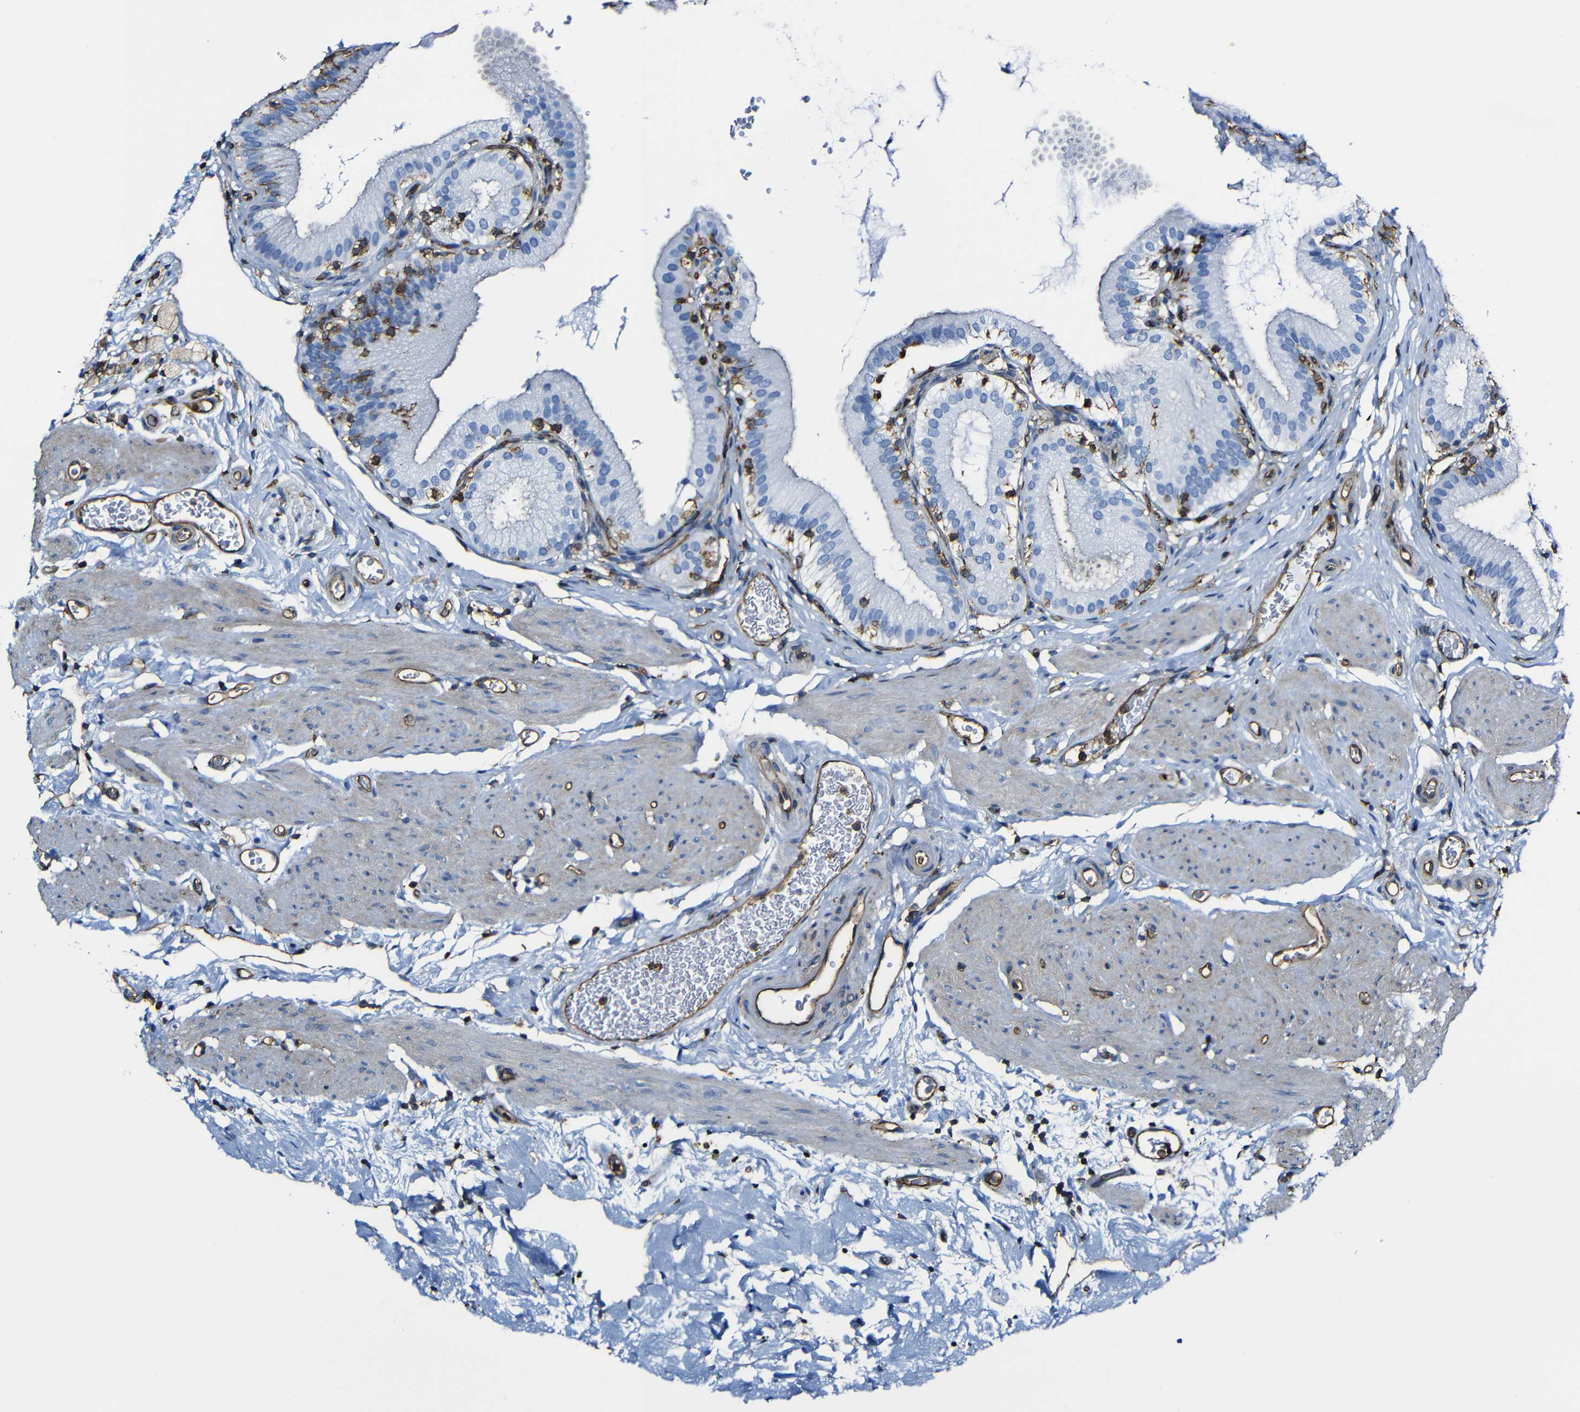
{"staining": {"intensity": "moderate", "quantity": "<25%", "location": "cytoplasmic/membranous"}, "tissue": "gallbladder", "cell_type": "Glandular cells", "image_type": "normal", "snomed": [{"axis": "morphology", "description": "Normal tissue, NOS"}, {"axis": "topography", "description": "Gallbladder"}], "caption": "Immunohistochemical staining of normal gallbladder reveals moderate cytoplasmic/membranous protein expression in about <25% of glandular cells. The staining was performed using DAB (3,3'-diaminobenzidine) to visualize the protein expression in brown, while the nuclei were stained in blue with hematoxylin (Magnification: 20x).", "gene": "MSN", "patient": {"sex": "male", "age": 54}}